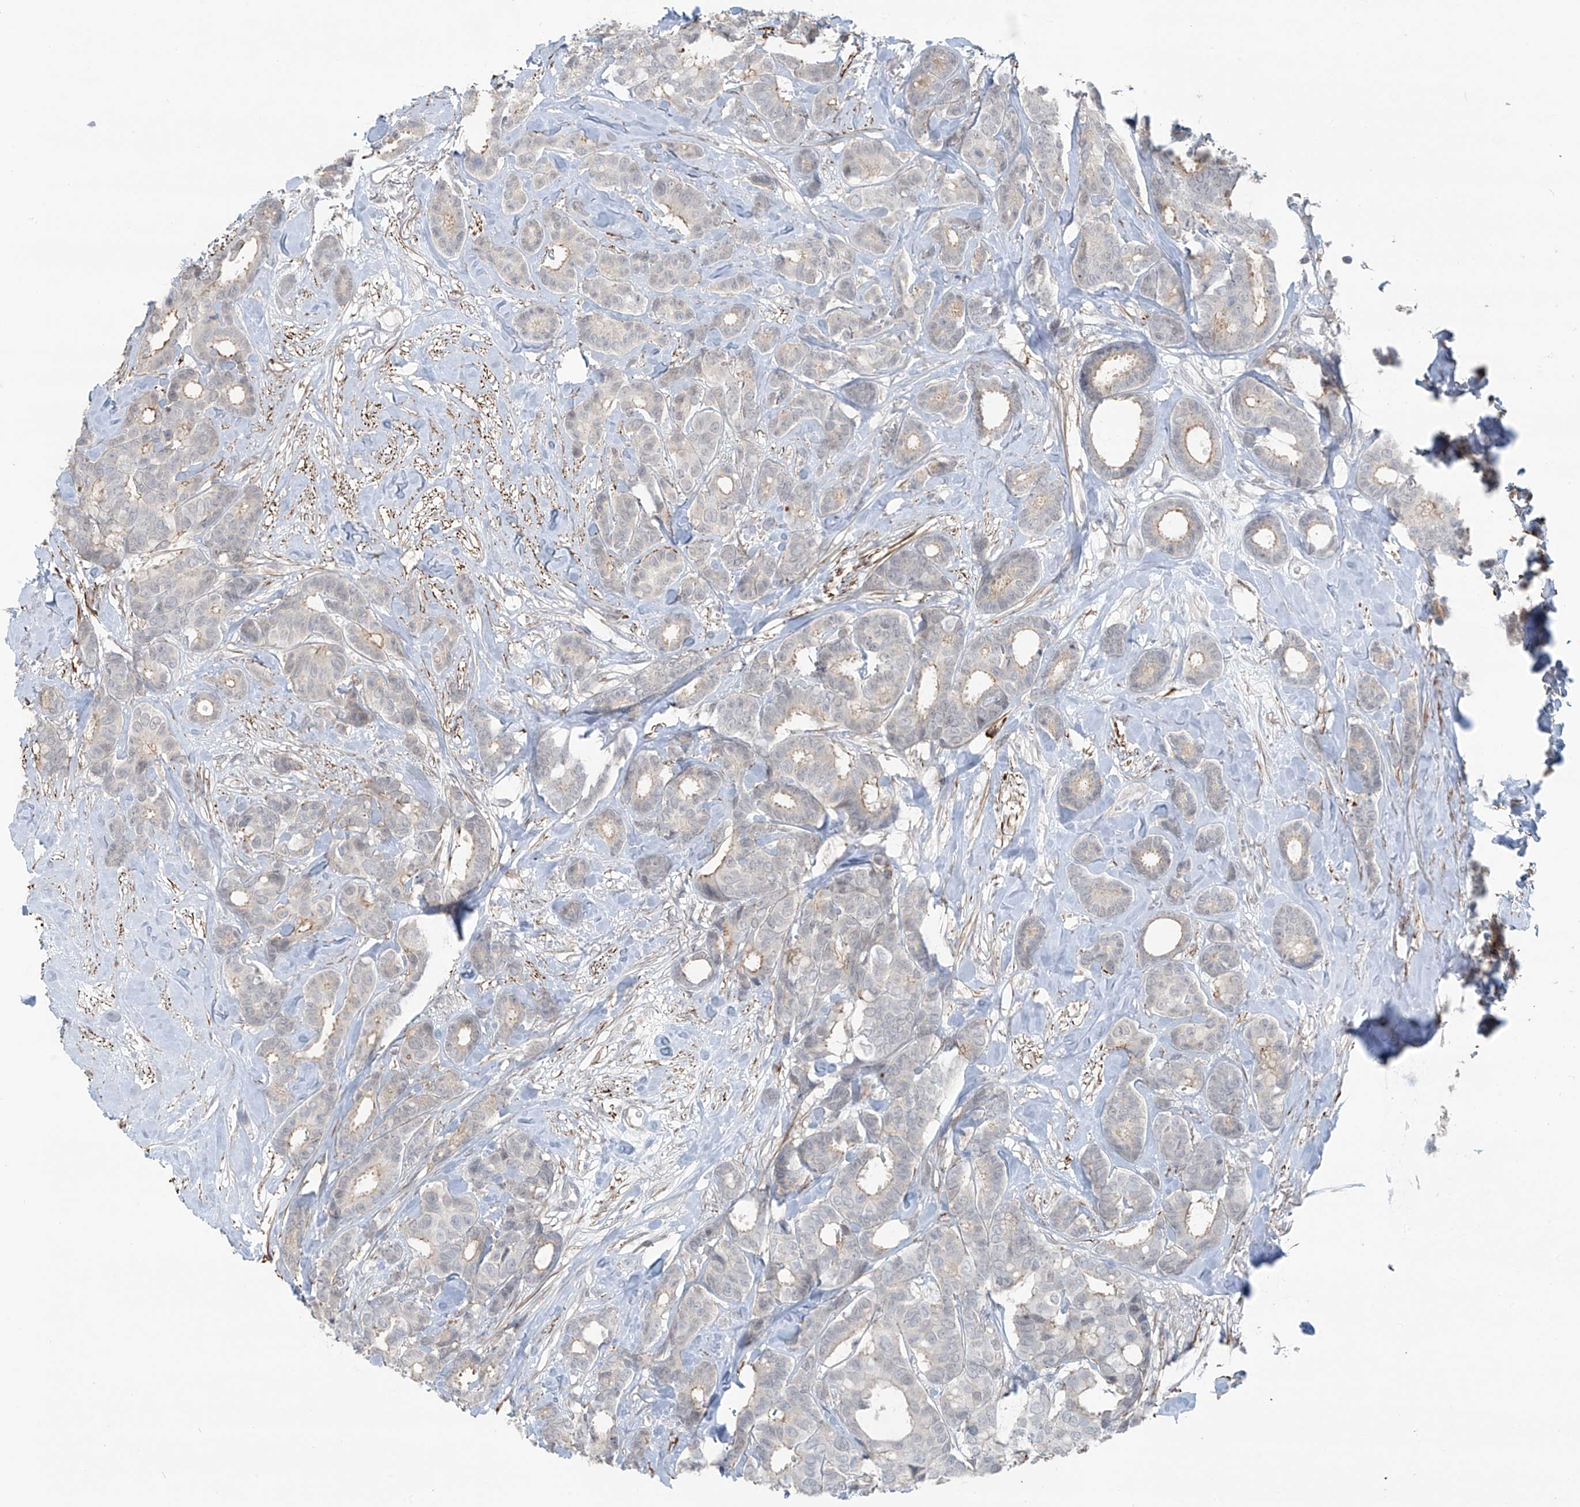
{"staining": {"intensity": "negative", "quantity": "none", "location": "none"}, "tissue": "breast cancer", "cell_type": "Tumor cells", "image_type": "cancer", "snomed": [{"axis": "morphology", "description": "Duct carcinoma"}, {"axis": "topography", "description": "Breast"}], "caption": "Immunohistochemical staining of human breast cancer exhibits no significant staining in tumor cells.", "gene": "RASGEF1A", "patient": {"sex": "female", "age": 87}}